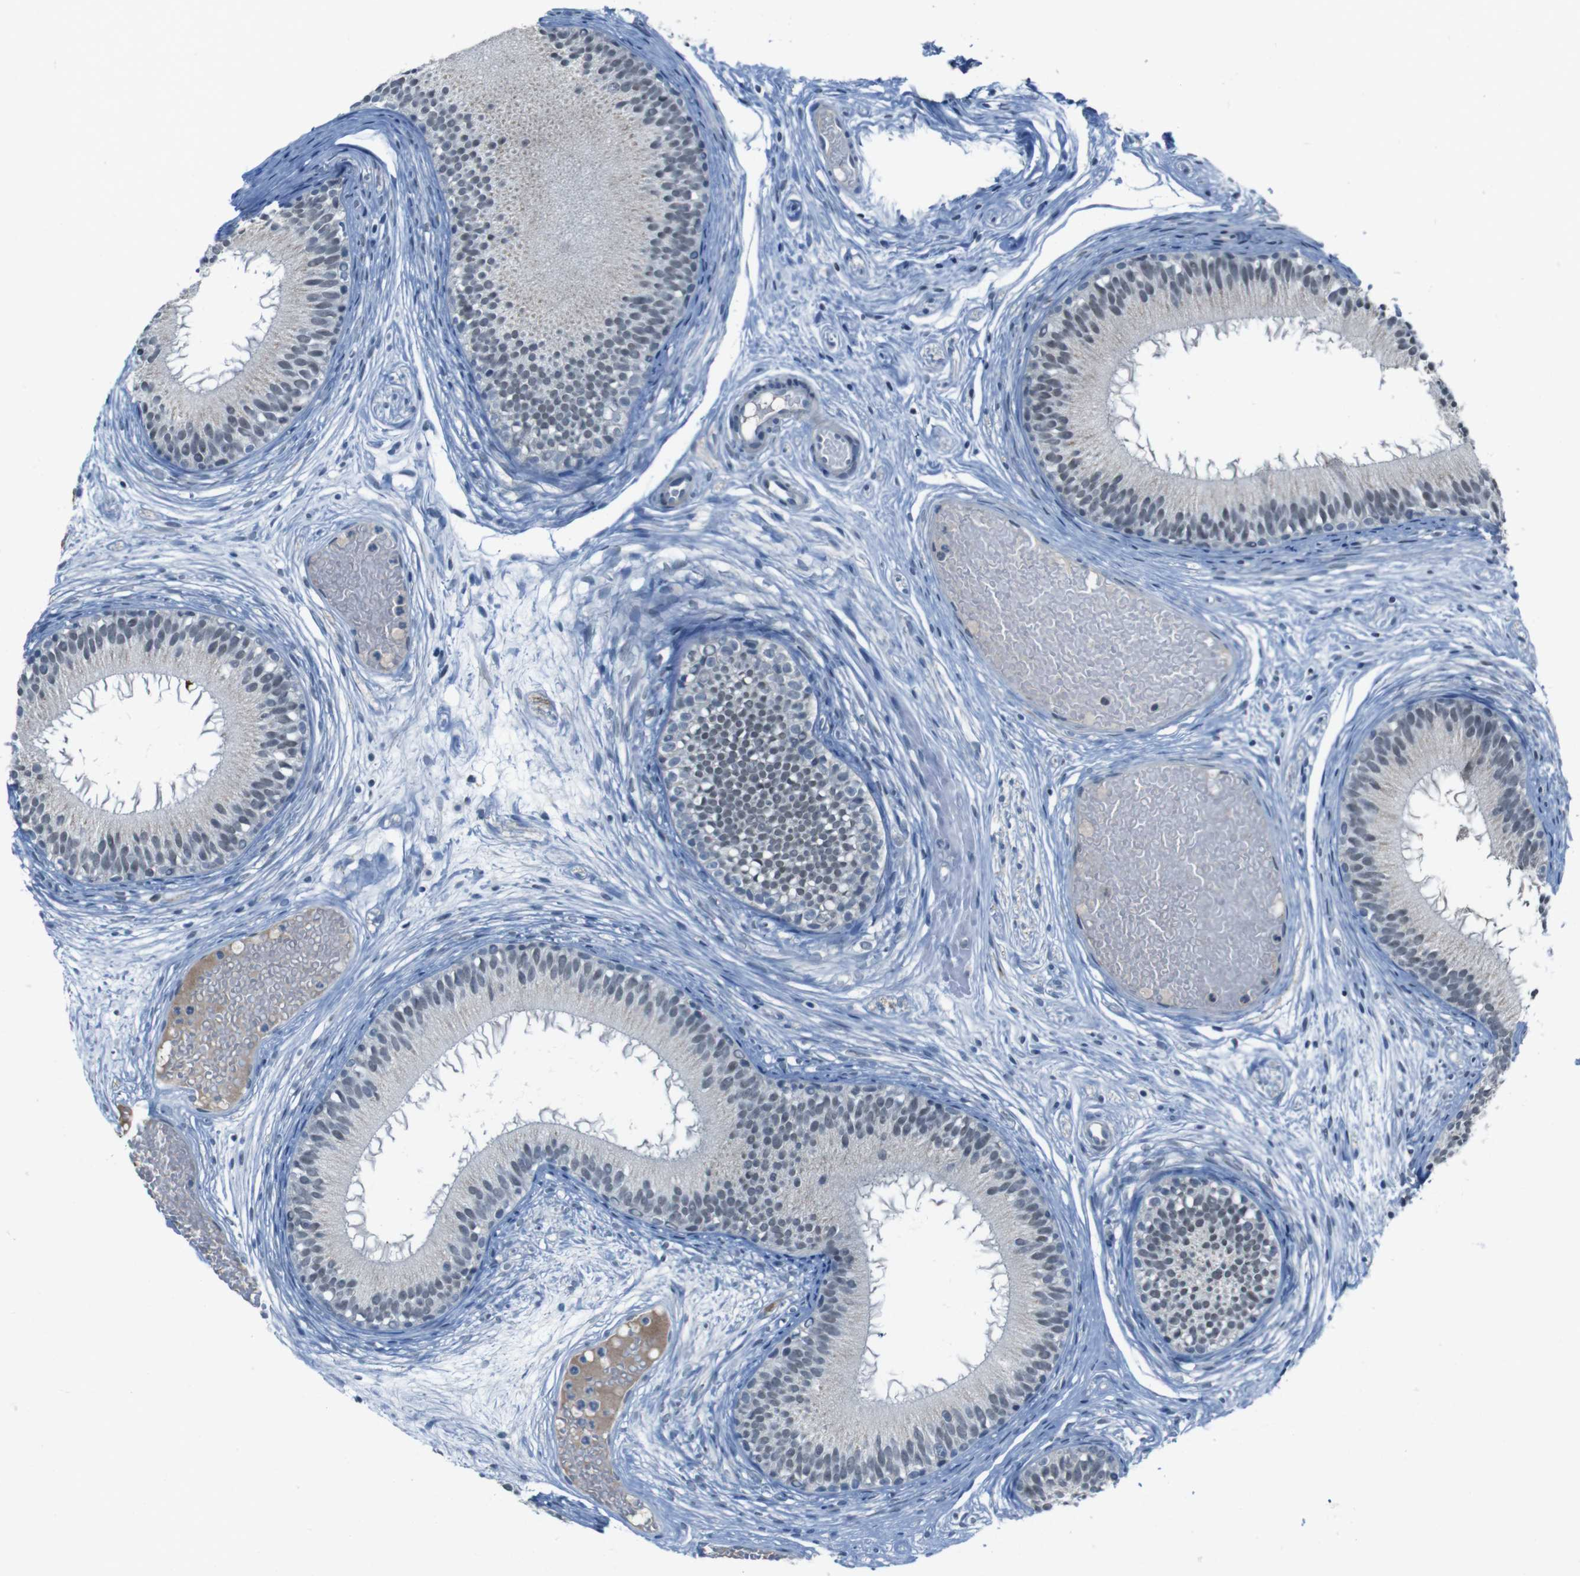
{"staining": {"intensity": "negative", "quantity": "none", "location": "none"}, "tissue": "epididymis", "cell_type": "Glandular cells", "image_type": "normal", "snomed": [{"axis": "morphology", "description": "Normal tissue, NOS"}, {"axis": "morphology", "description": "Atrophy, NOS"}, {"axis": "topography", "description": "Testis"}, {"axis": "topography", "description": "Epididymis"}], "caption": "Human epididymis stained for a protein using immunohistochemistry shows no staining in glandular cells.", "gene": "CDHR2", "patient": {"sex": "male", "age": 18}}